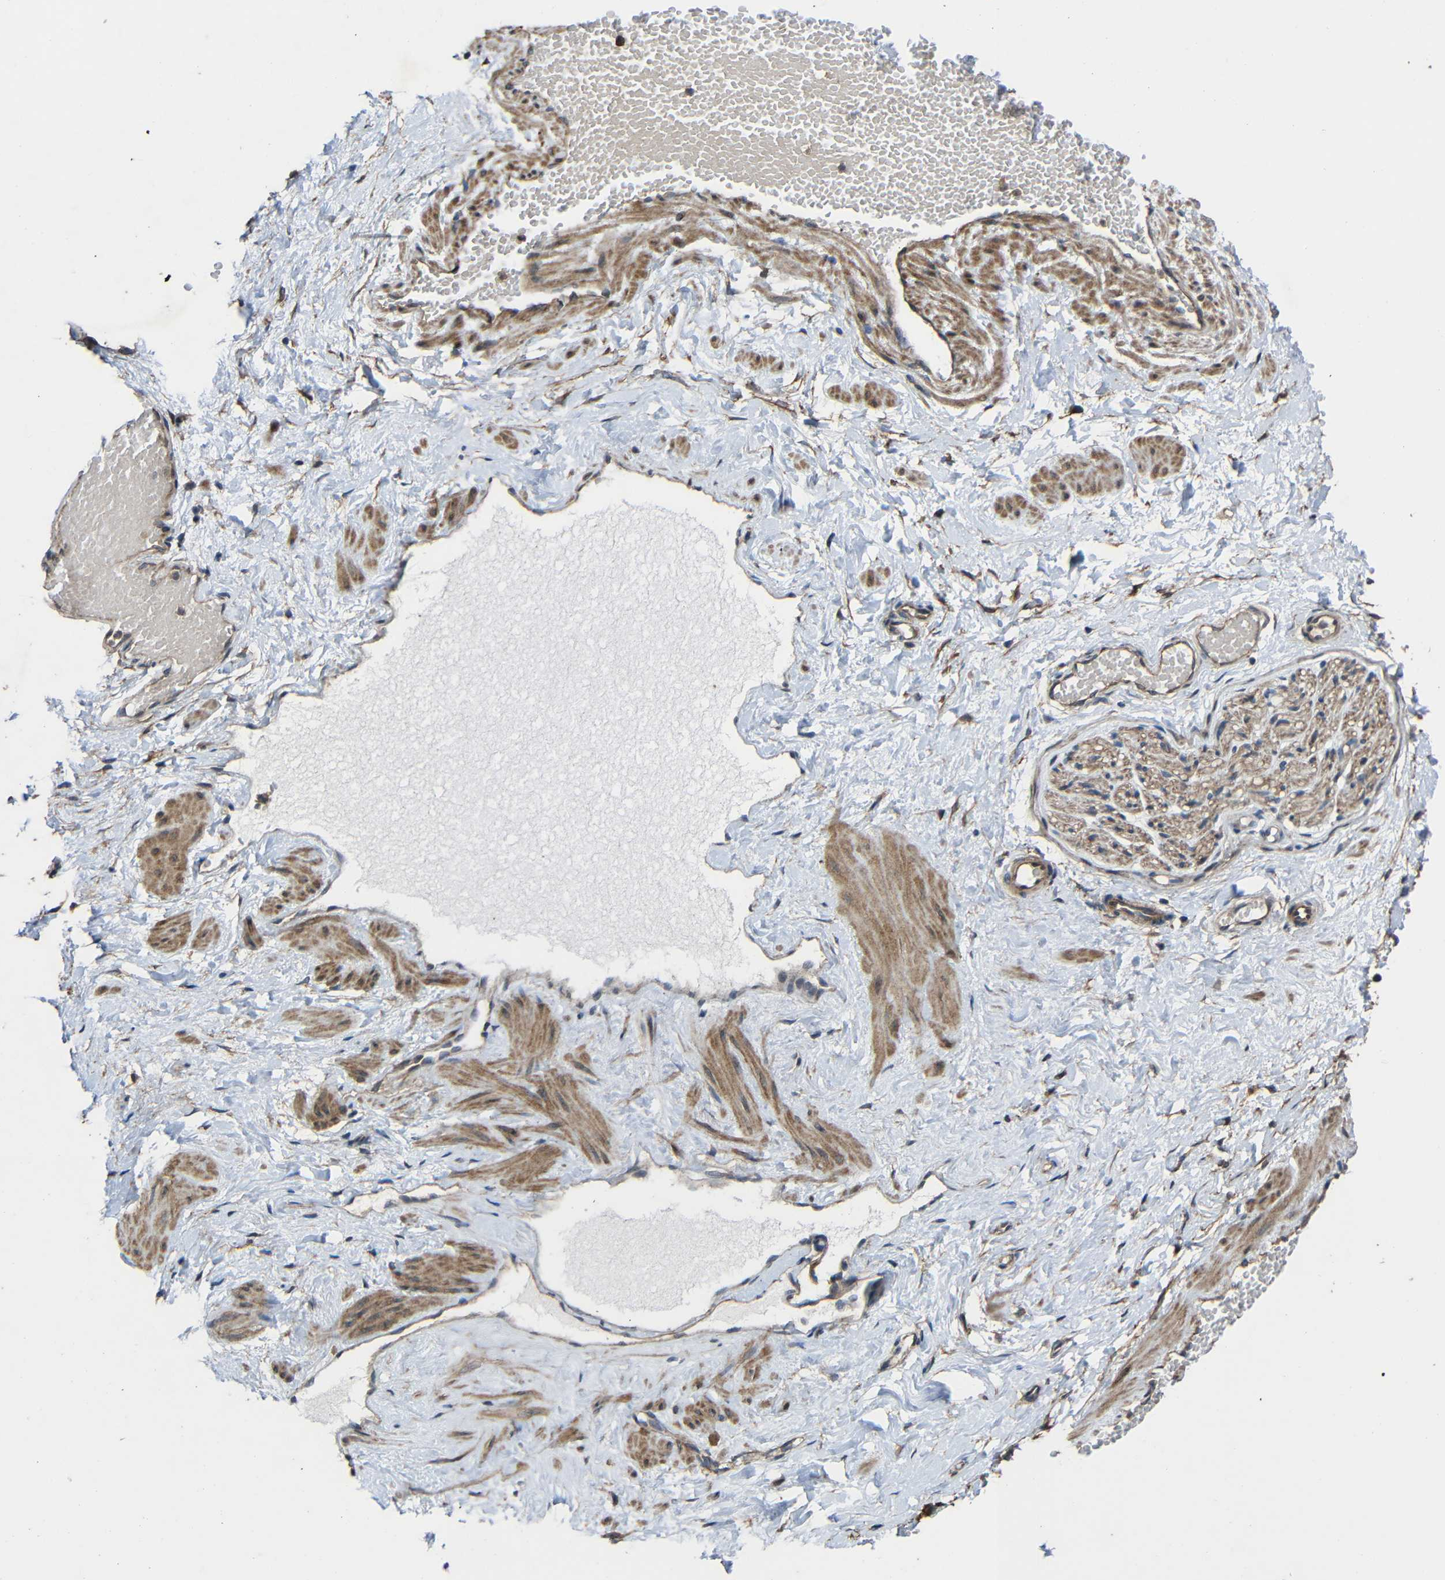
{"staining": {"intensity": "weak", "quantity": ">75%", "location": "cytoplasmic/membranous"}, "tissue": "adipose tissue", "cell_type": "Adipocytes", "image_type": "normal", "snomed": [{"axis": "morphology", "description": "Normal tissue, NOS"}, {"axis": "topography", "description": "Soft tissue"}, {"axis": "topography", "description": "Vascular tissue"}], "caption": "Immunohistochemistry (IHC) of unremarkable adipose tissue reveals low levels of weak cytoplasmic/membranous staining in about >75% of adipocytes. (brown staining indicates protein expression, while blue staining denotes nuclei).", "gene": "CHST9", "patient": {"sex": "female", "age": 35}}